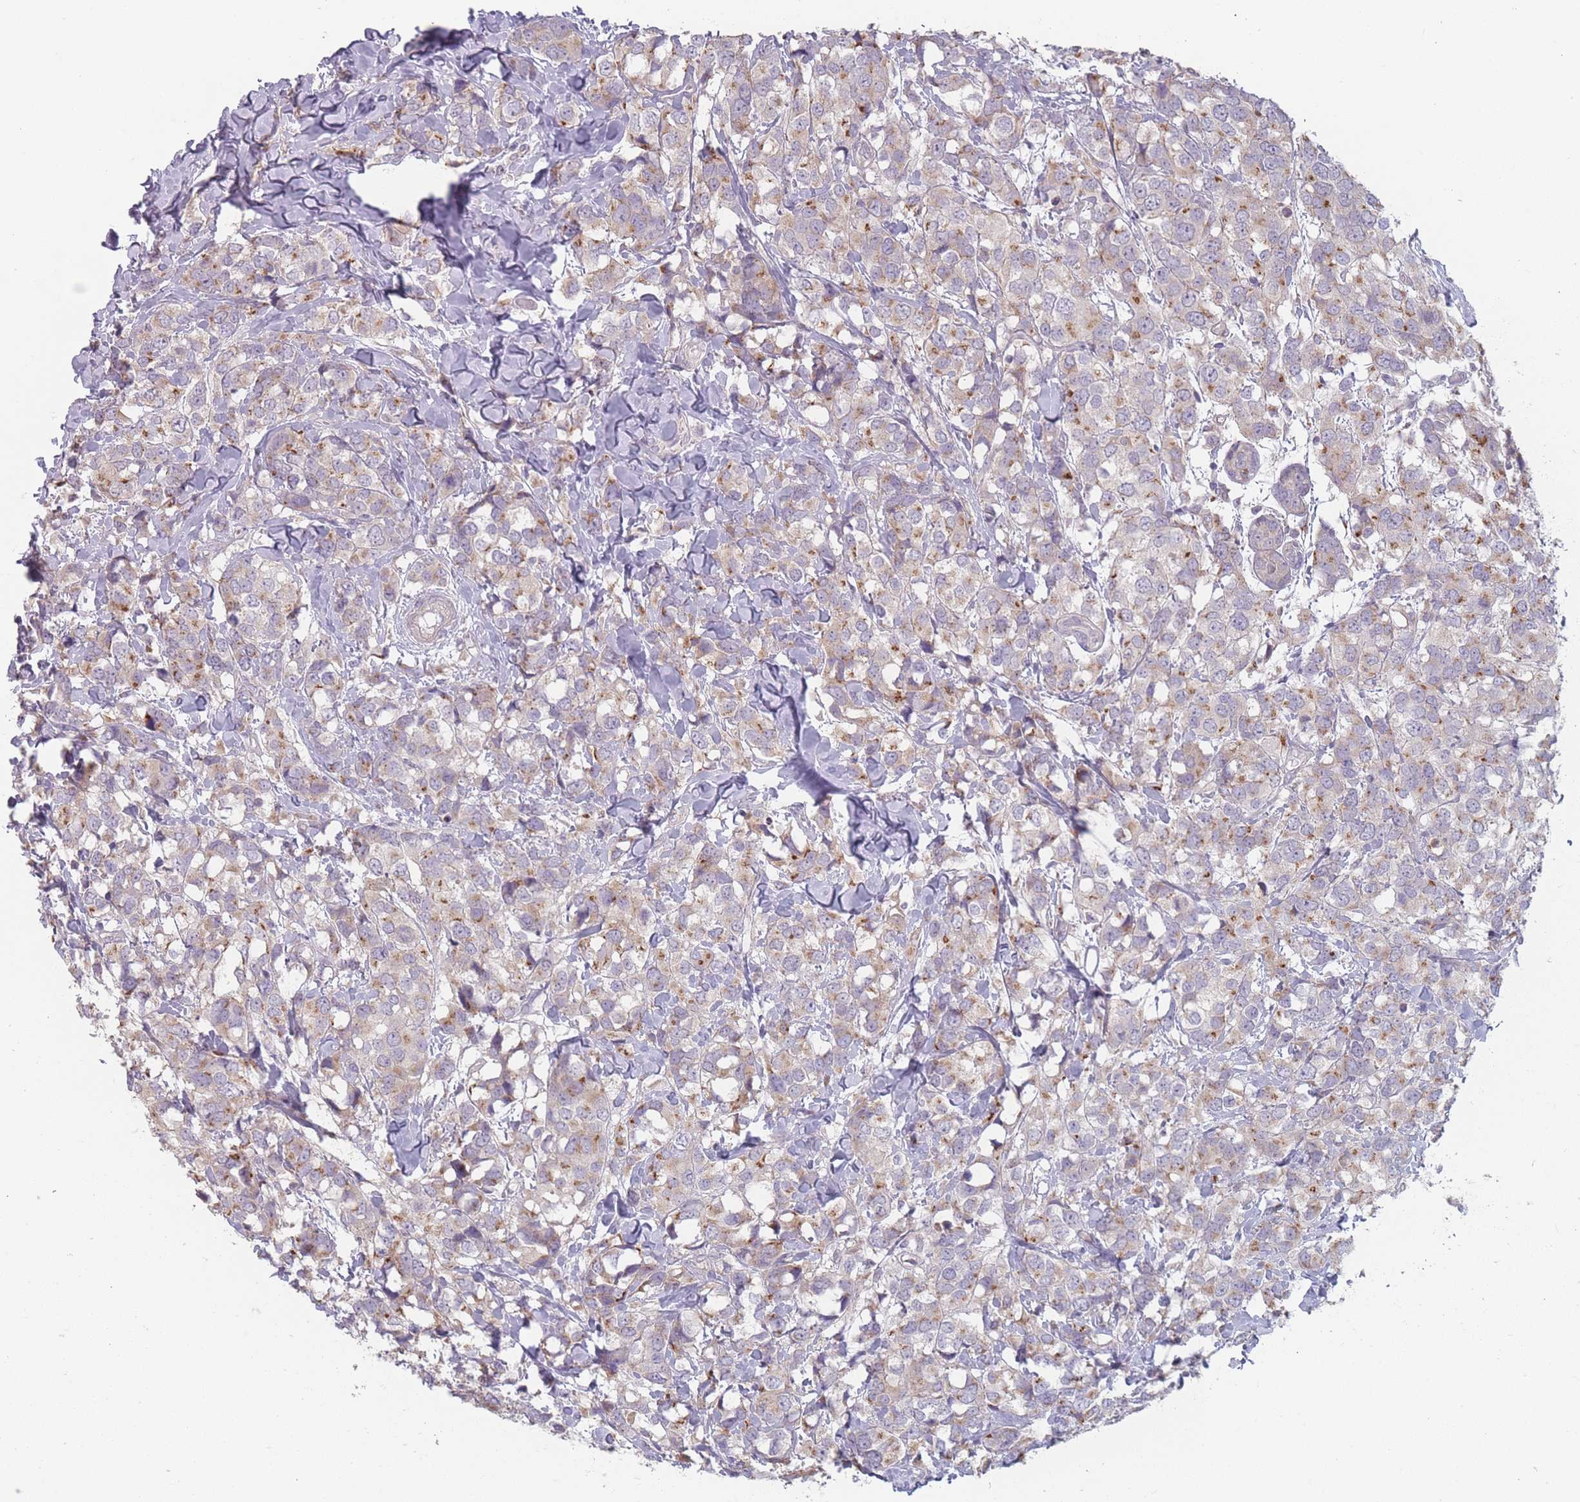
{"staining": {"intensity": "moderate", "quantity": "25%-75%", "location": "cytoplasmic/membranous"}, "tissue": "breast cancer", "cell_type": "Tumor cells", "image_type": "cancer", "snomed": [{"axis": "morphology", "description": "Lobular carcinoma"}, {"axis": "topography", "description": "Breast"}], "caption": "This micrograph displays breast cancer (lobular carcinoma) stained with immunohistochemistry (IHC) to label a protein in brown. The cytoplasmic/membranous of tumor cells show moderate positivity for the protein. Nuclei are counter-stained blue.", "gene": "AKAIN1", "patient": {"sex": "female", "age": 59}}